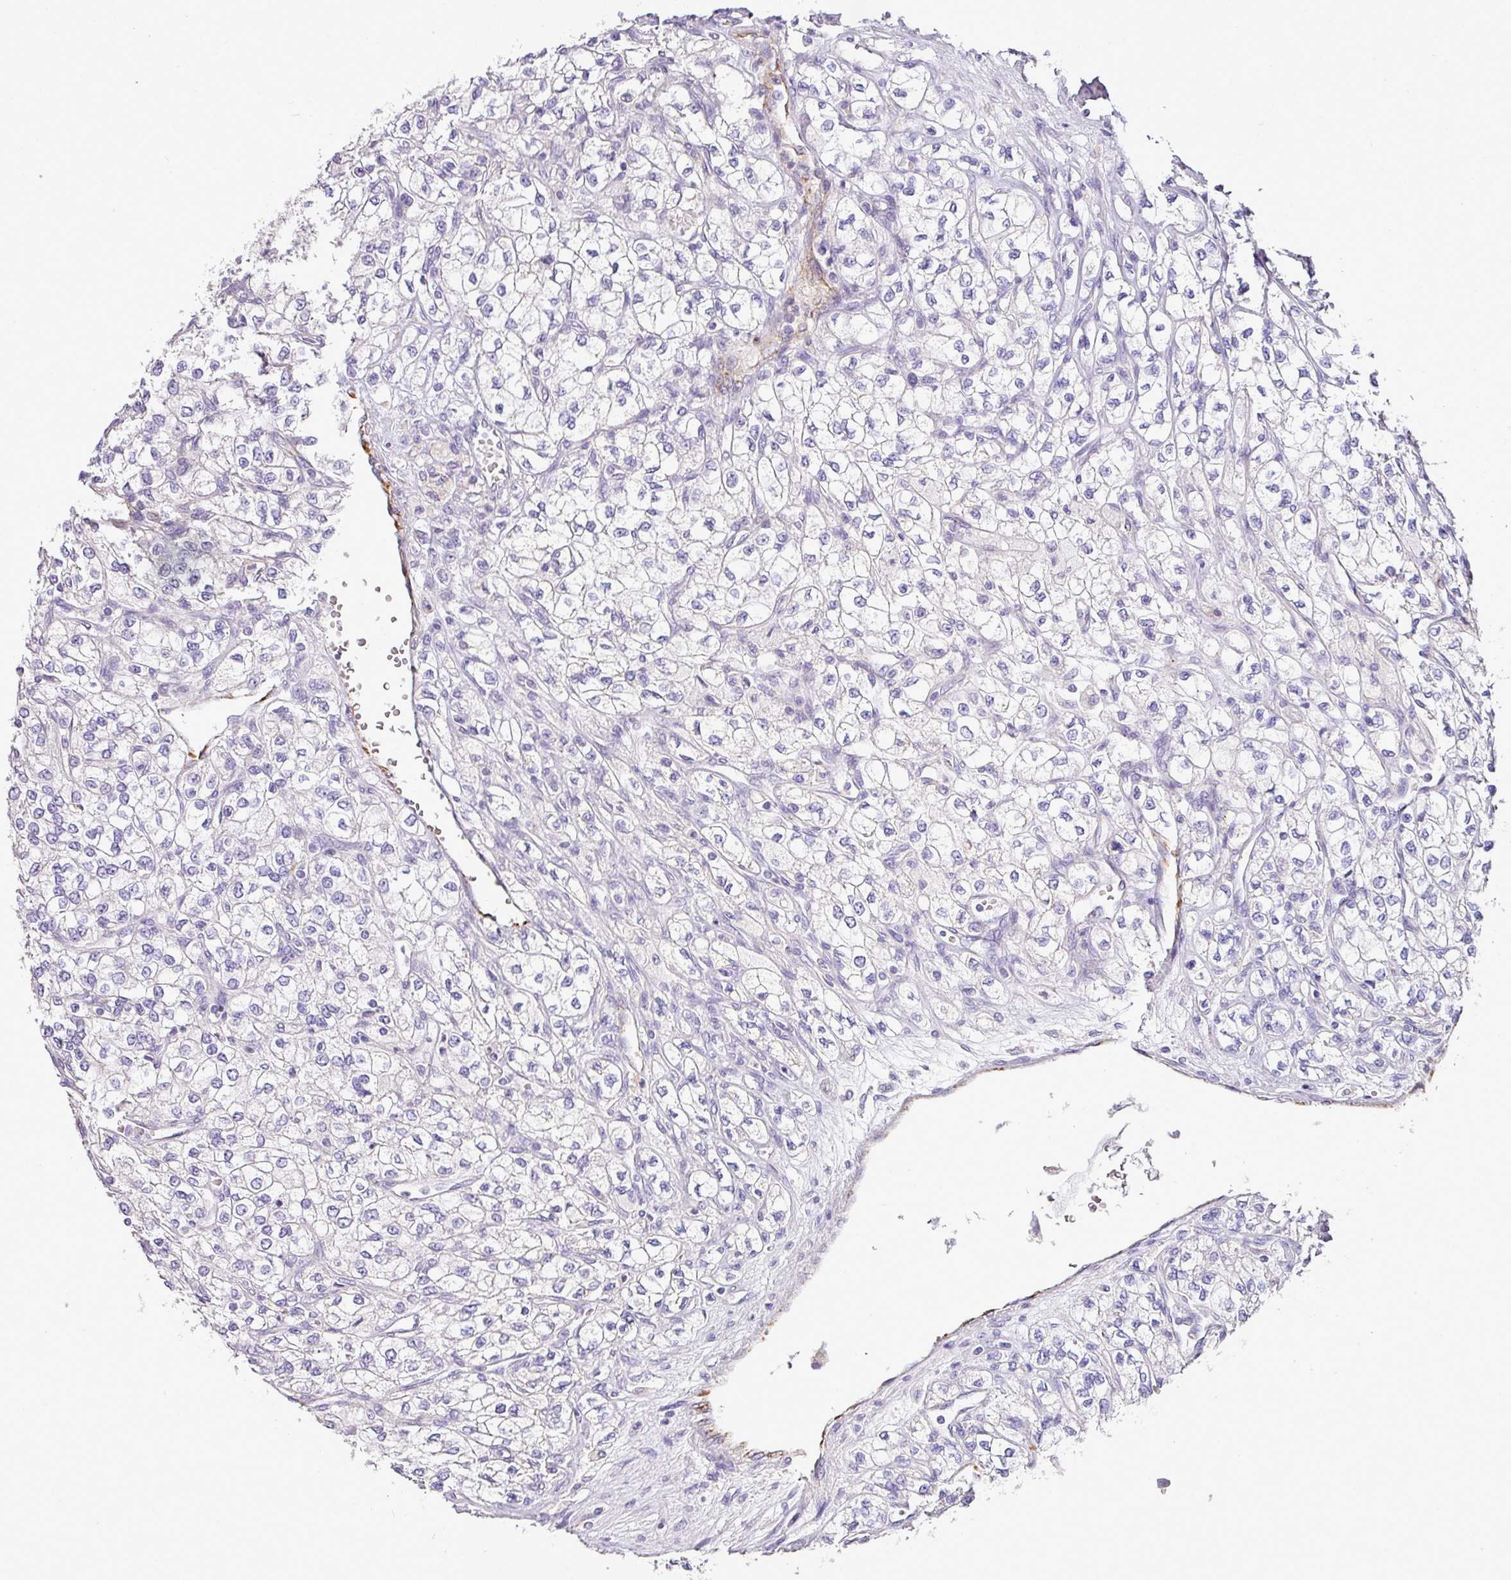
{"staining": {"intensity": "negative", "quantity": "none", "location": "none"}, "tissue": "renal cancer", "cell_type": "Tumor cells", "image_type": "cancer", "snomed": [{"axis": "morphology", "description": "Adenocarcinoma, NOS"}, {"axis": "topography", "description": "Kidney"}], "caption": "IHC of renal cancer (adenocarcinoma) reveals no positivity in tumor cells.", "gene": "BRINP2", "patient": {"sex": "male", "age": 80}}